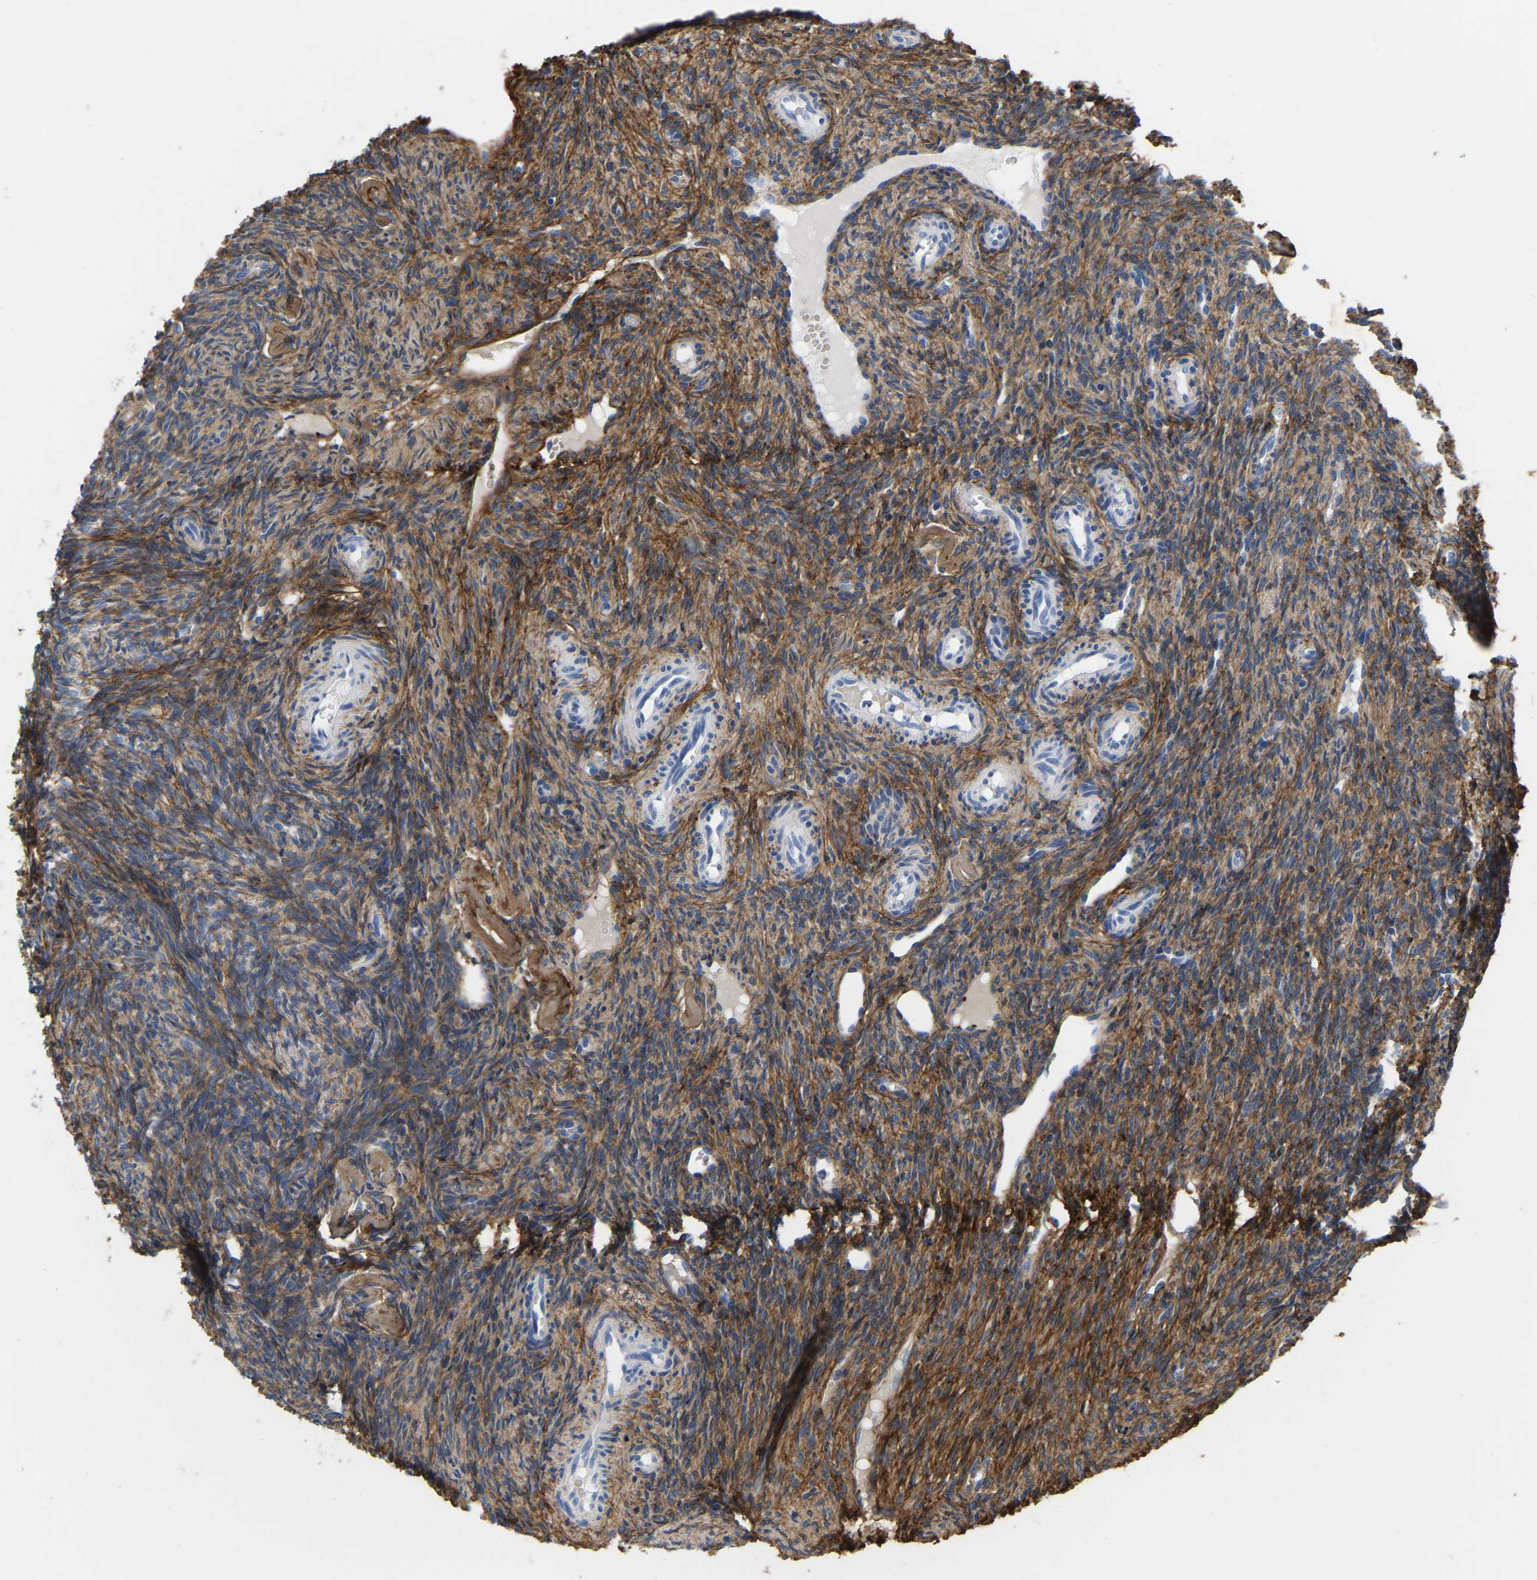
{"staining": {"intensity": "moderate", "quantity": ">75%", "location": "cytoplasmic/membranous"}, "tissue": "ovary", "cell_type": "Ovarian stroma cells", "image_type": "normal", "snomed": [{"axis": "morphology", "description": "Normal tissue, NOS"}, {"axis": "topography", "description": "Ovary"}], "caption": "A brown stain shows moderate cytoplasmic/membranous staining of a protein in ovarian stroma cells of normal ovary. (DAB (3,3'-diaminobenzidine) = brown stain, brightfield microscopy at high magnification).", "gene": "COL6A1", "patient": {"sex": "female", "age": 41}}